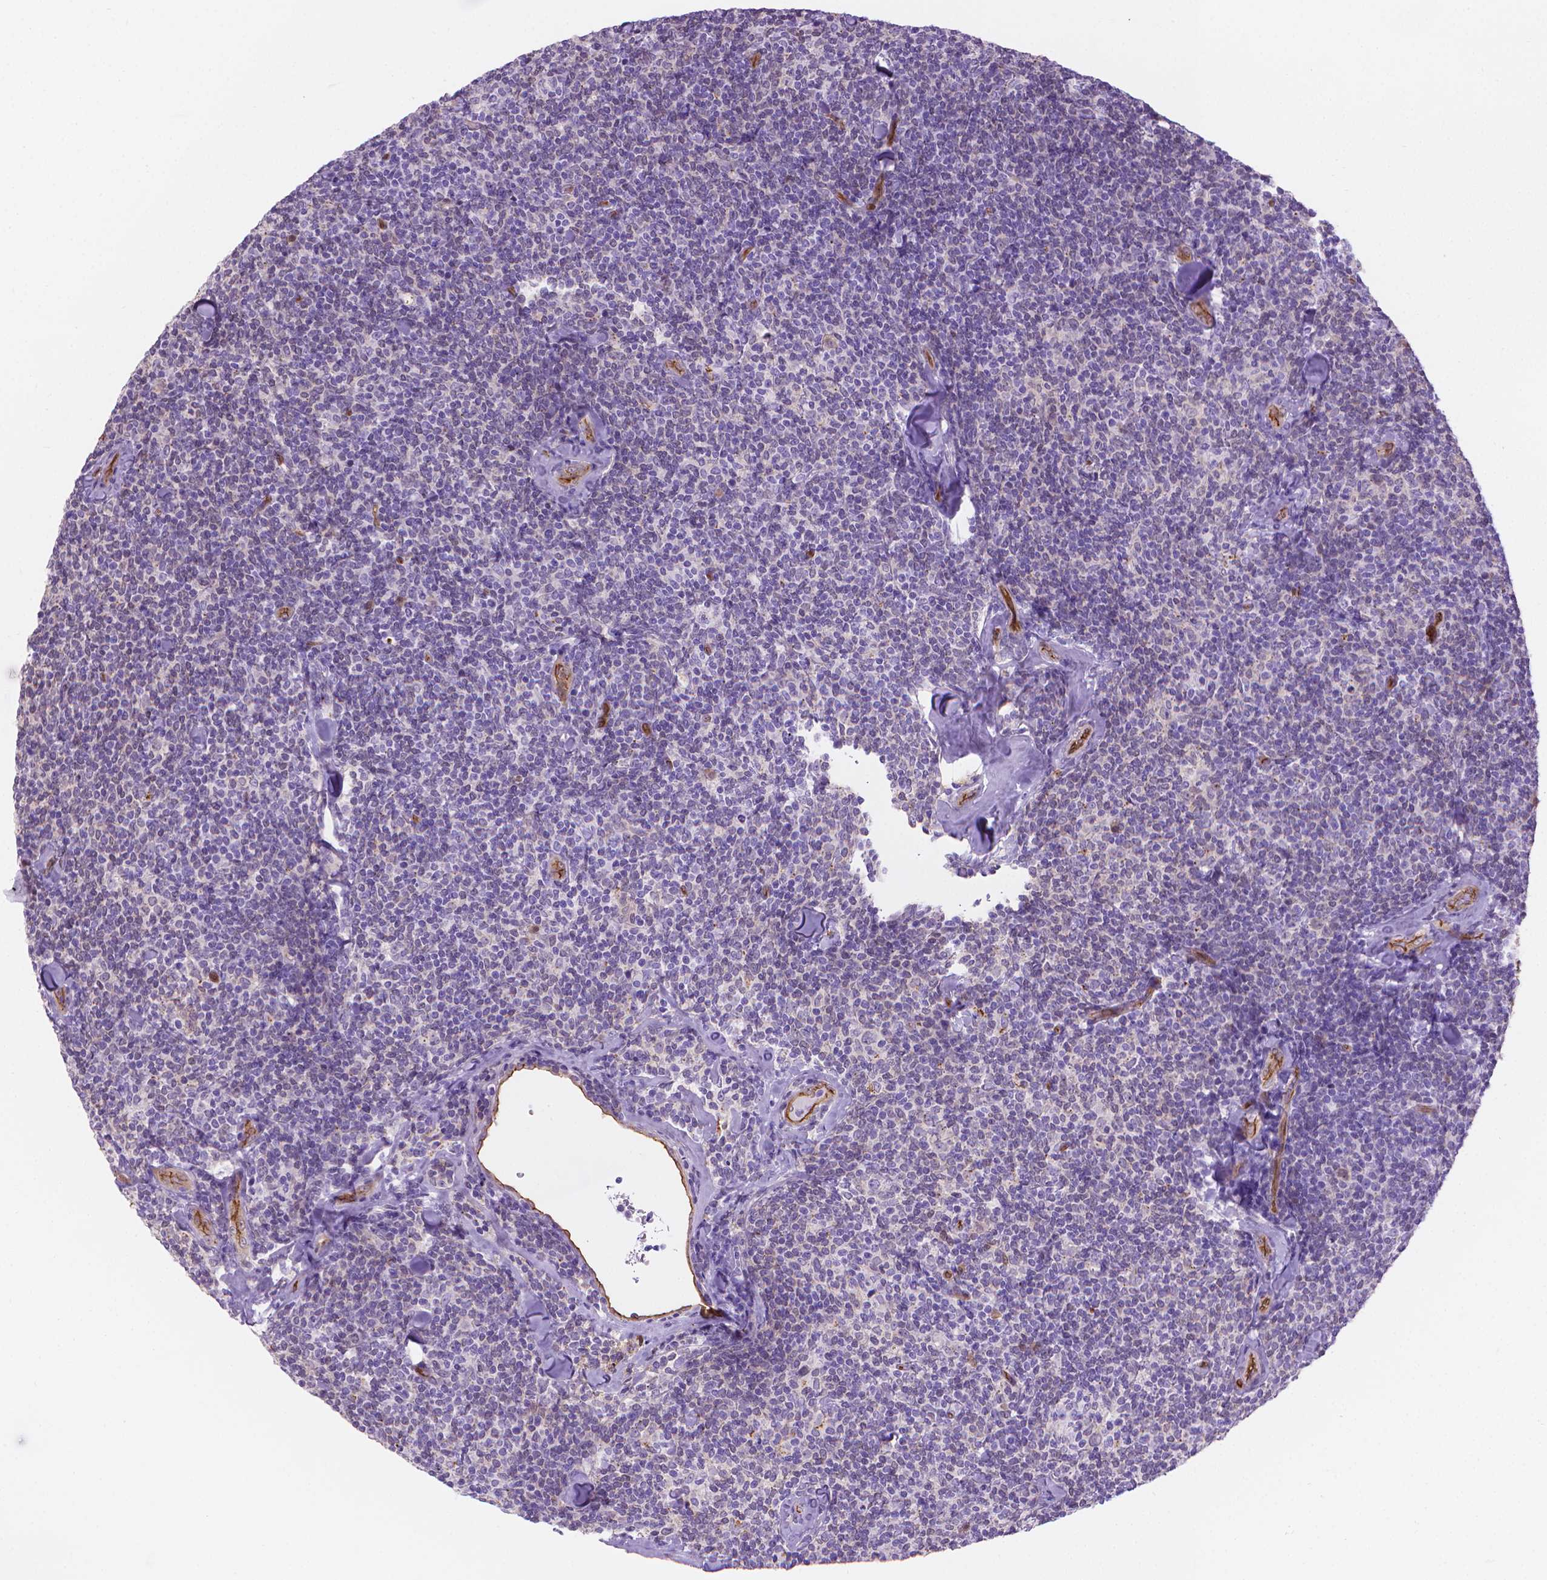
{"staining": {"intensity": "negative", "quantity": "none", "location": "none"}, "tissue": "lymphoma", "cell_type": "Tumor cells", "image_type": "cancer", "snomed": [{"axis": "morphology", "description": "Malignant lymphoma, non-Hodgkin's type, Low grade"}, {"axis": "topography", "description": "Lymph node"}], "caption": "The micrograph exhibits no staining of tumor cells in malignant lymphoma, non-Hodgkin's type (low-grade).", "gene": "CLIC4", "patient": {"sex": "female", "age": 56}}